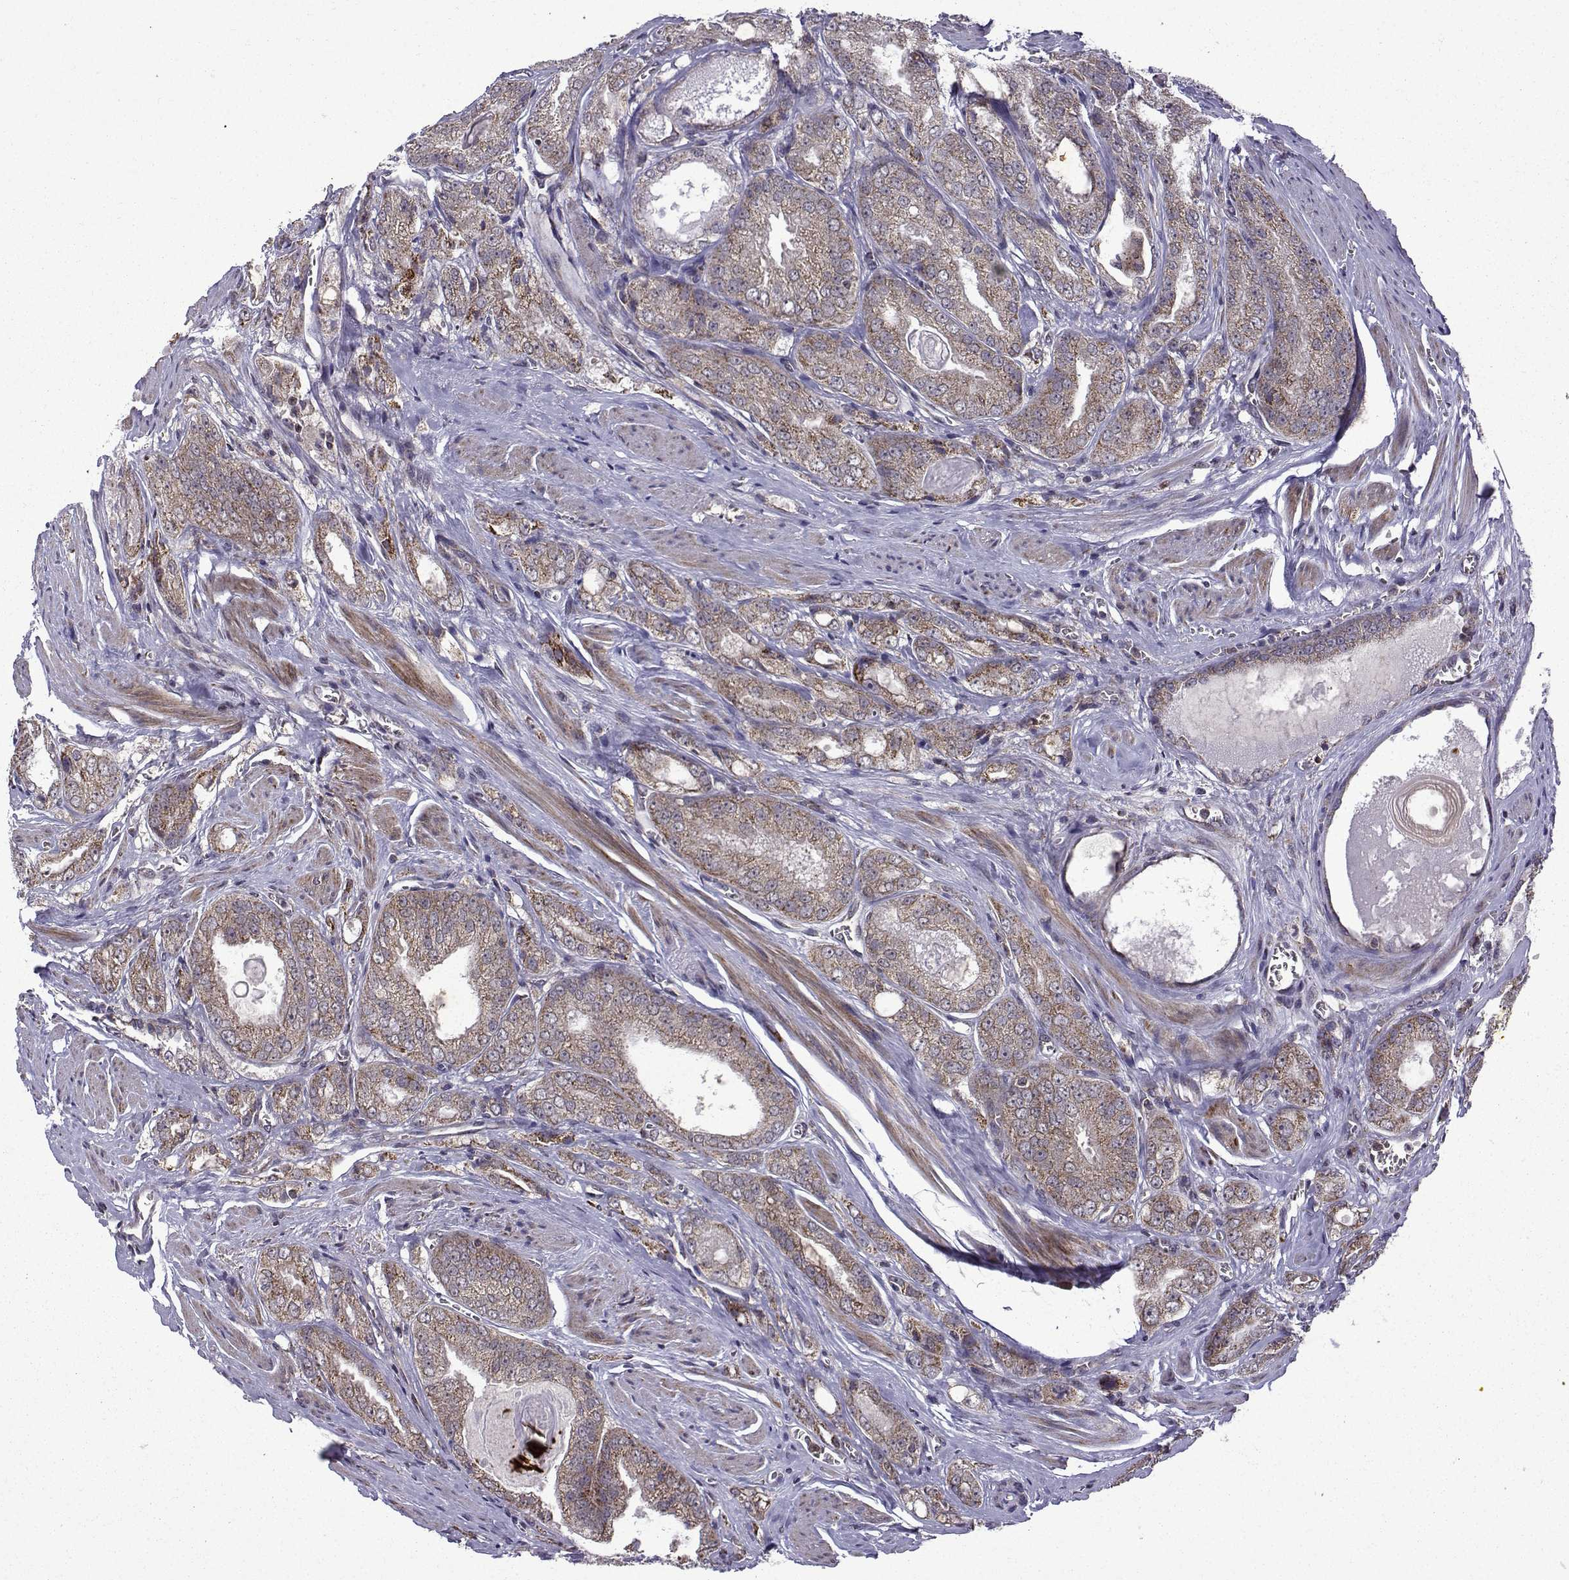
{"staining": {"intensity": "weak", "quantity": "25%-75%", "location": "cytoplasmic/membranous"}, "tissue": "prostate cancer", "cell_type": "Tumor cells", "image_type": "cancer", "snomed": [{"axis": "morphology", "description": "Adenocarcinoma, NOS"}, {"axis": "morphology", "description": "Adenocarcinoma, High grade"}, {"axis": "topography", "description": "Prostate"}], "caption": "An immunohistochemistry (IHC) image of tumor tissue is shown. Protein staining in brown highlights weak cytoplasmic/membranous positivity in prostate cancer within tumor cells.", "gene": "TAB2", "patient": {"sex": "male", "age": 70}}